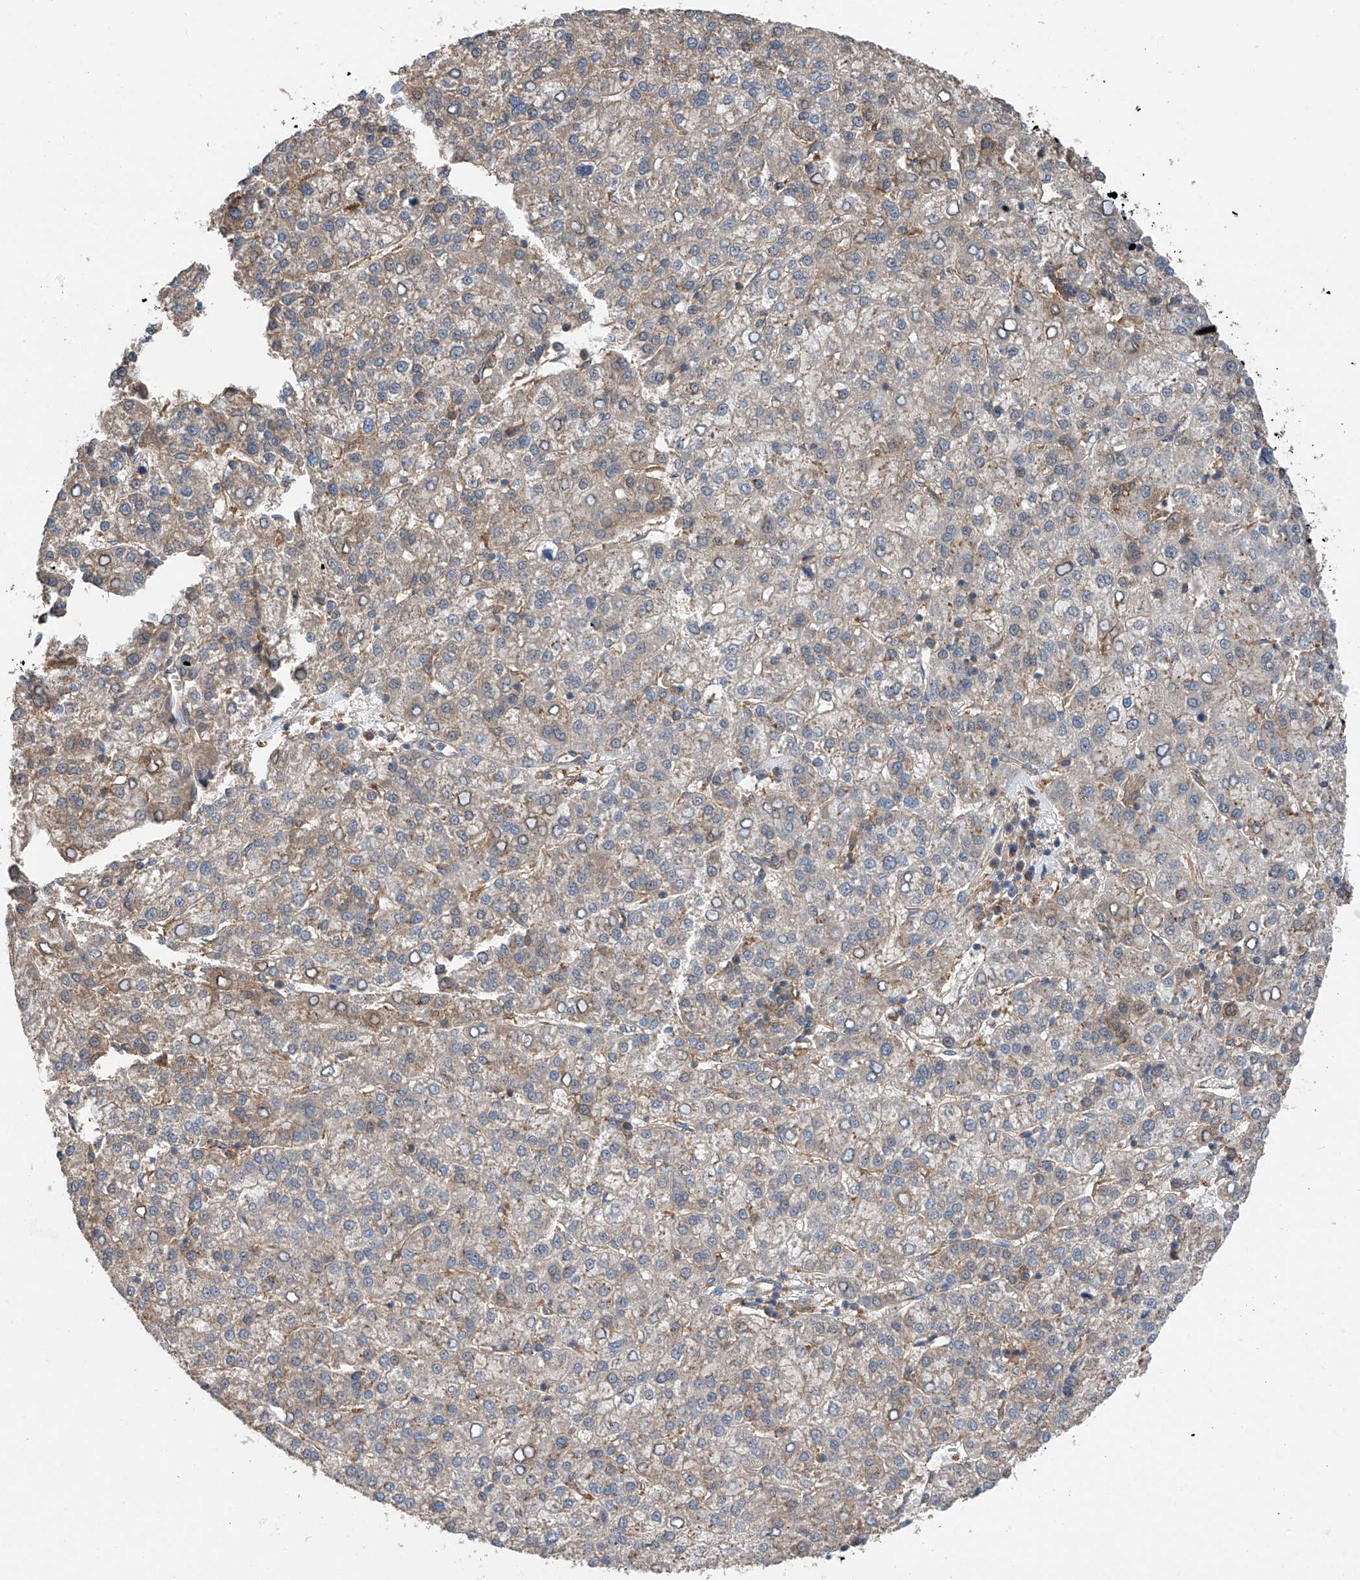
{"staining": {"intensity": "weak", "quantity": "25%-75%", "location": "cytoplasmic/membranous"}, "tissue": "liver cancer", "cell_type": "Tumor cells", "image_type": "cancer", "snomed": [{"axis": "morphology", "description": "Carcinoma, Hepatocellular, NOS"}, {"axis": "topography", "description": "Liver"}], "caption": "This image reveals liver cancer (hepatocellular carcinoma) stained with immunohistochemistry (IHC) to label a protein in brown. The cytoplasmic/membranous of tumor cells show weak positivity for the protein. Nuclei are counter-stained blue.", "gene": "CHPF", "patient": {"sex": "female", "age": 58}}